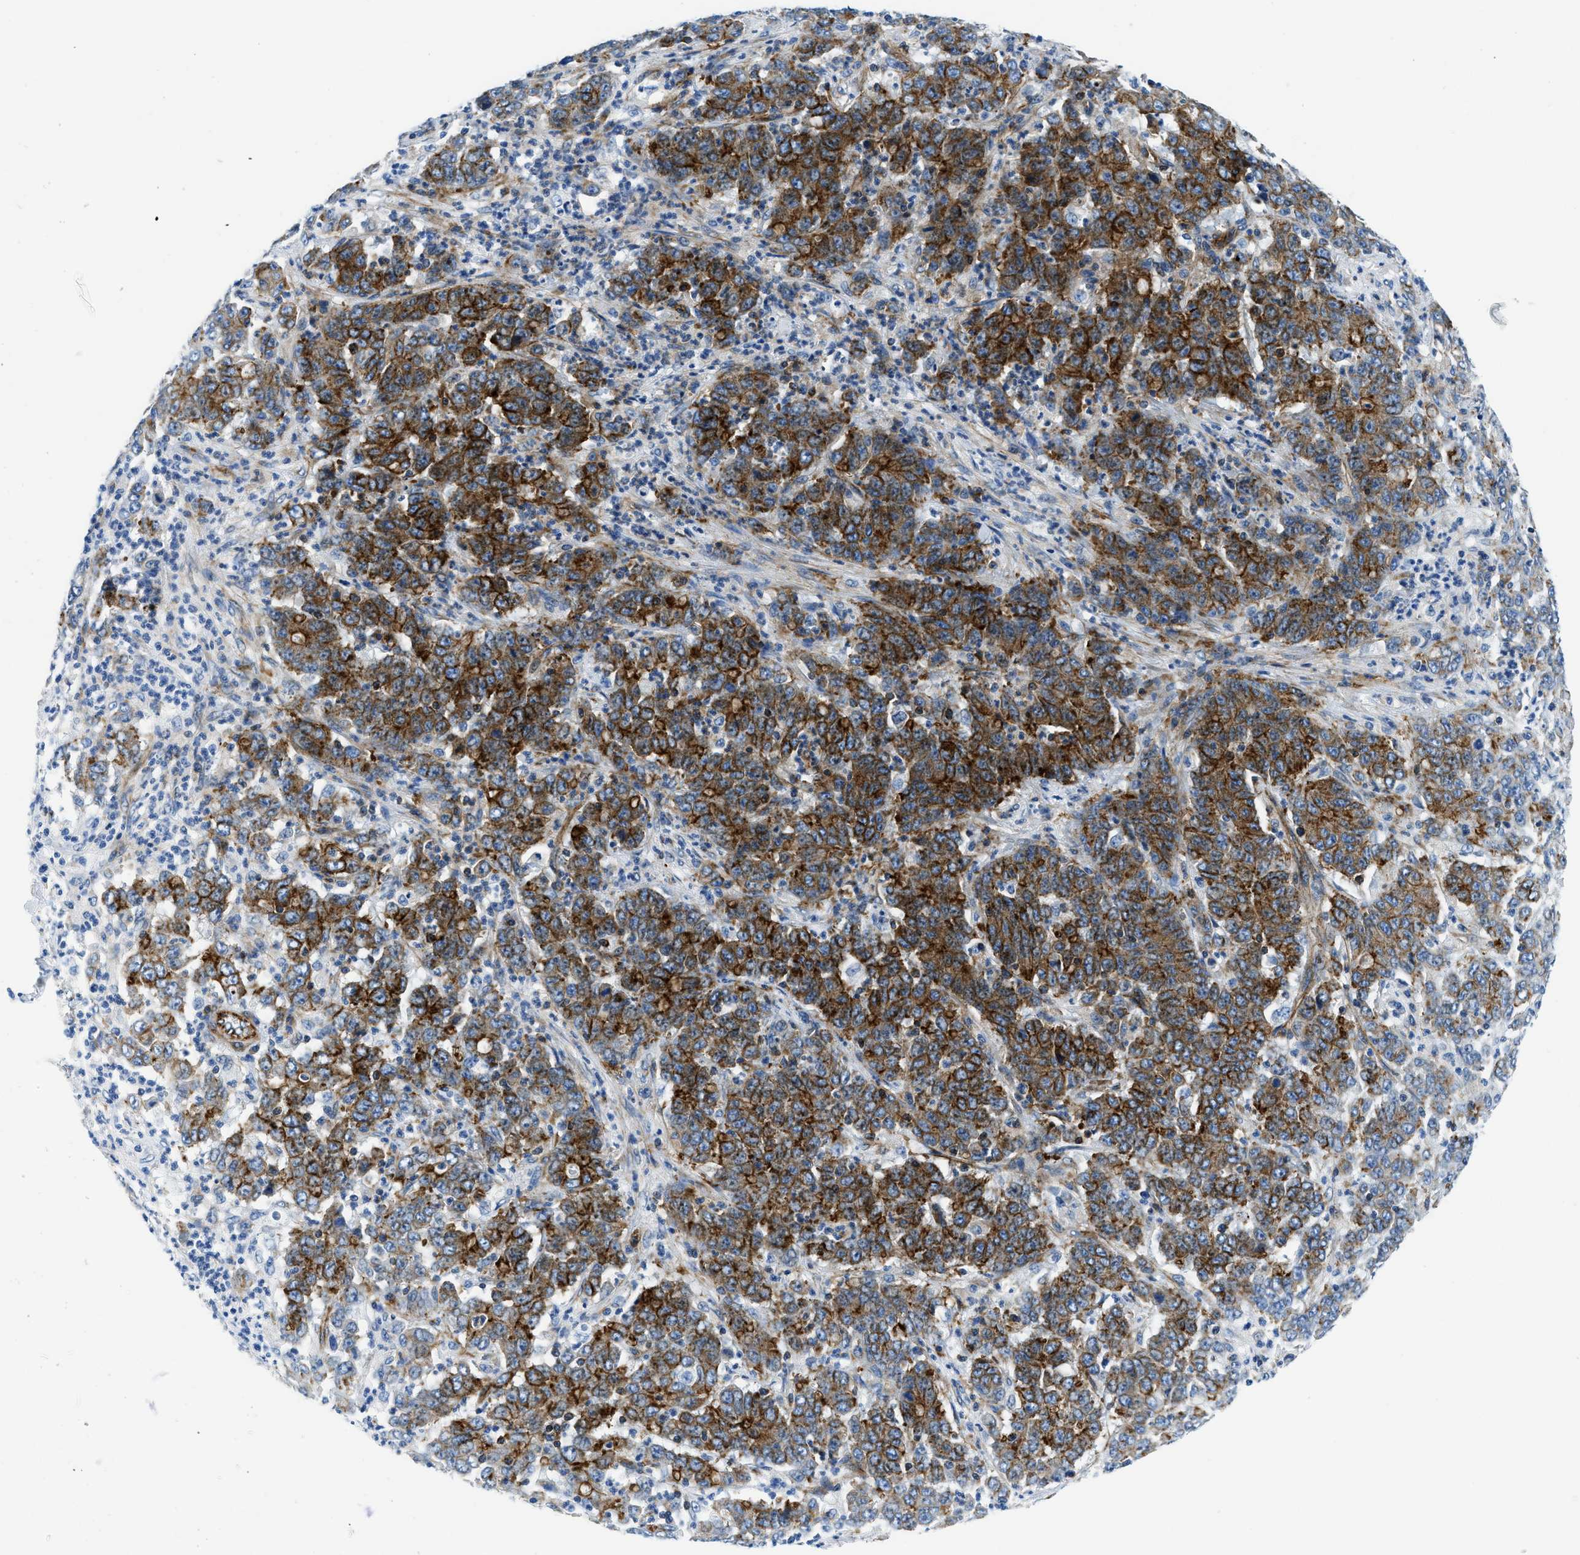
{"staining": {"intensity": "strong", "quantity": ">75%", "location": "cytoplasmic/membranous"}, "tissue": "stomach cancer", "cell_type": "Tumor cells", "image_type": "cancer", "snomed": [{"axis": "morphology", "description": "Adenocarcinoma, NOS"}, {"axis": "topography", "description": "Stomach, lower"}], "caption": "Adenocarcinoma (stomach) stained with a protein marker reveals strong staining in tumor cells.", "gene": "CUTA", "patient": {"sex": "female", "age": 71}}